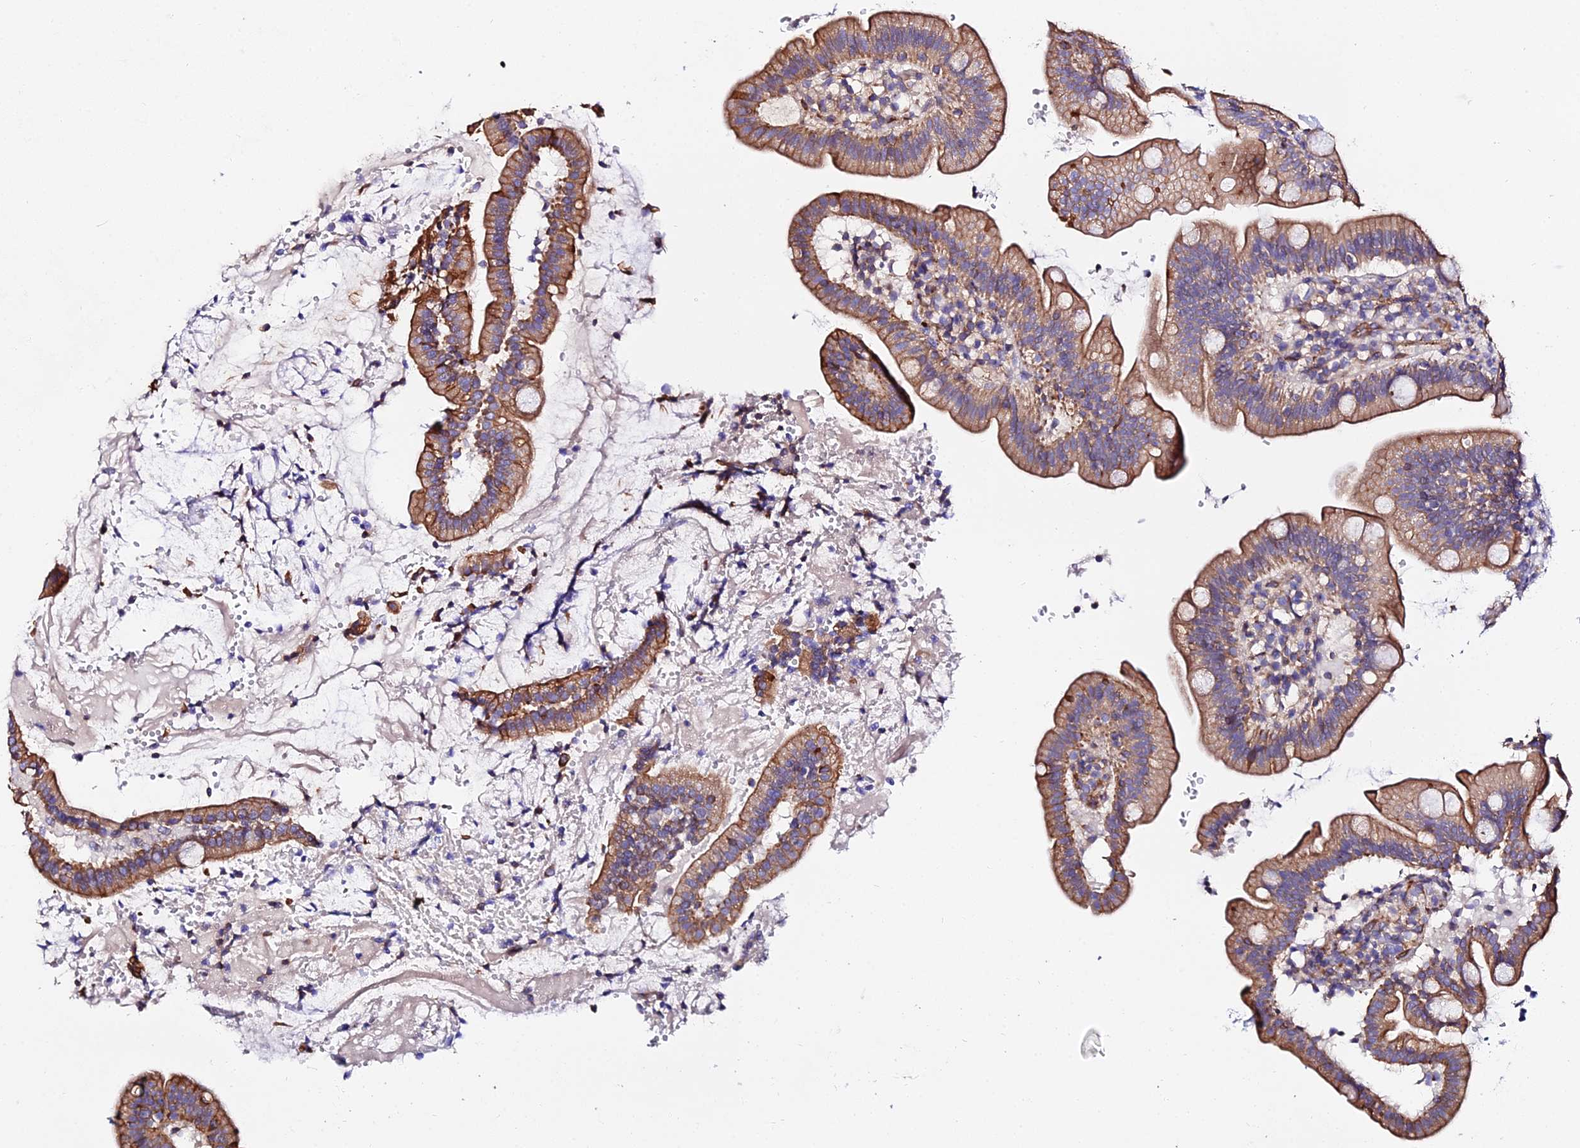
{"staining": {"intensity": "moderate", "quantity": ">75%", "location": "cytoplasmic/membranous"}, "tissue": "duodenum", "cell_type": "Glandular cells", "image_type": "normal", "snomed": [{"axis": "morphology", "description": "Normal tissue, NOS"}, {"axis": "topography", "description": "Duodenum"}], "caption": "DAB immunohistochemical staining of unremarkable duodenum displays moderate cytoplasmic/membranous protein positivity in about >75% of glandular cells.", "gene": "DAW1", "patient": {"sex": "female", "age": 67}}